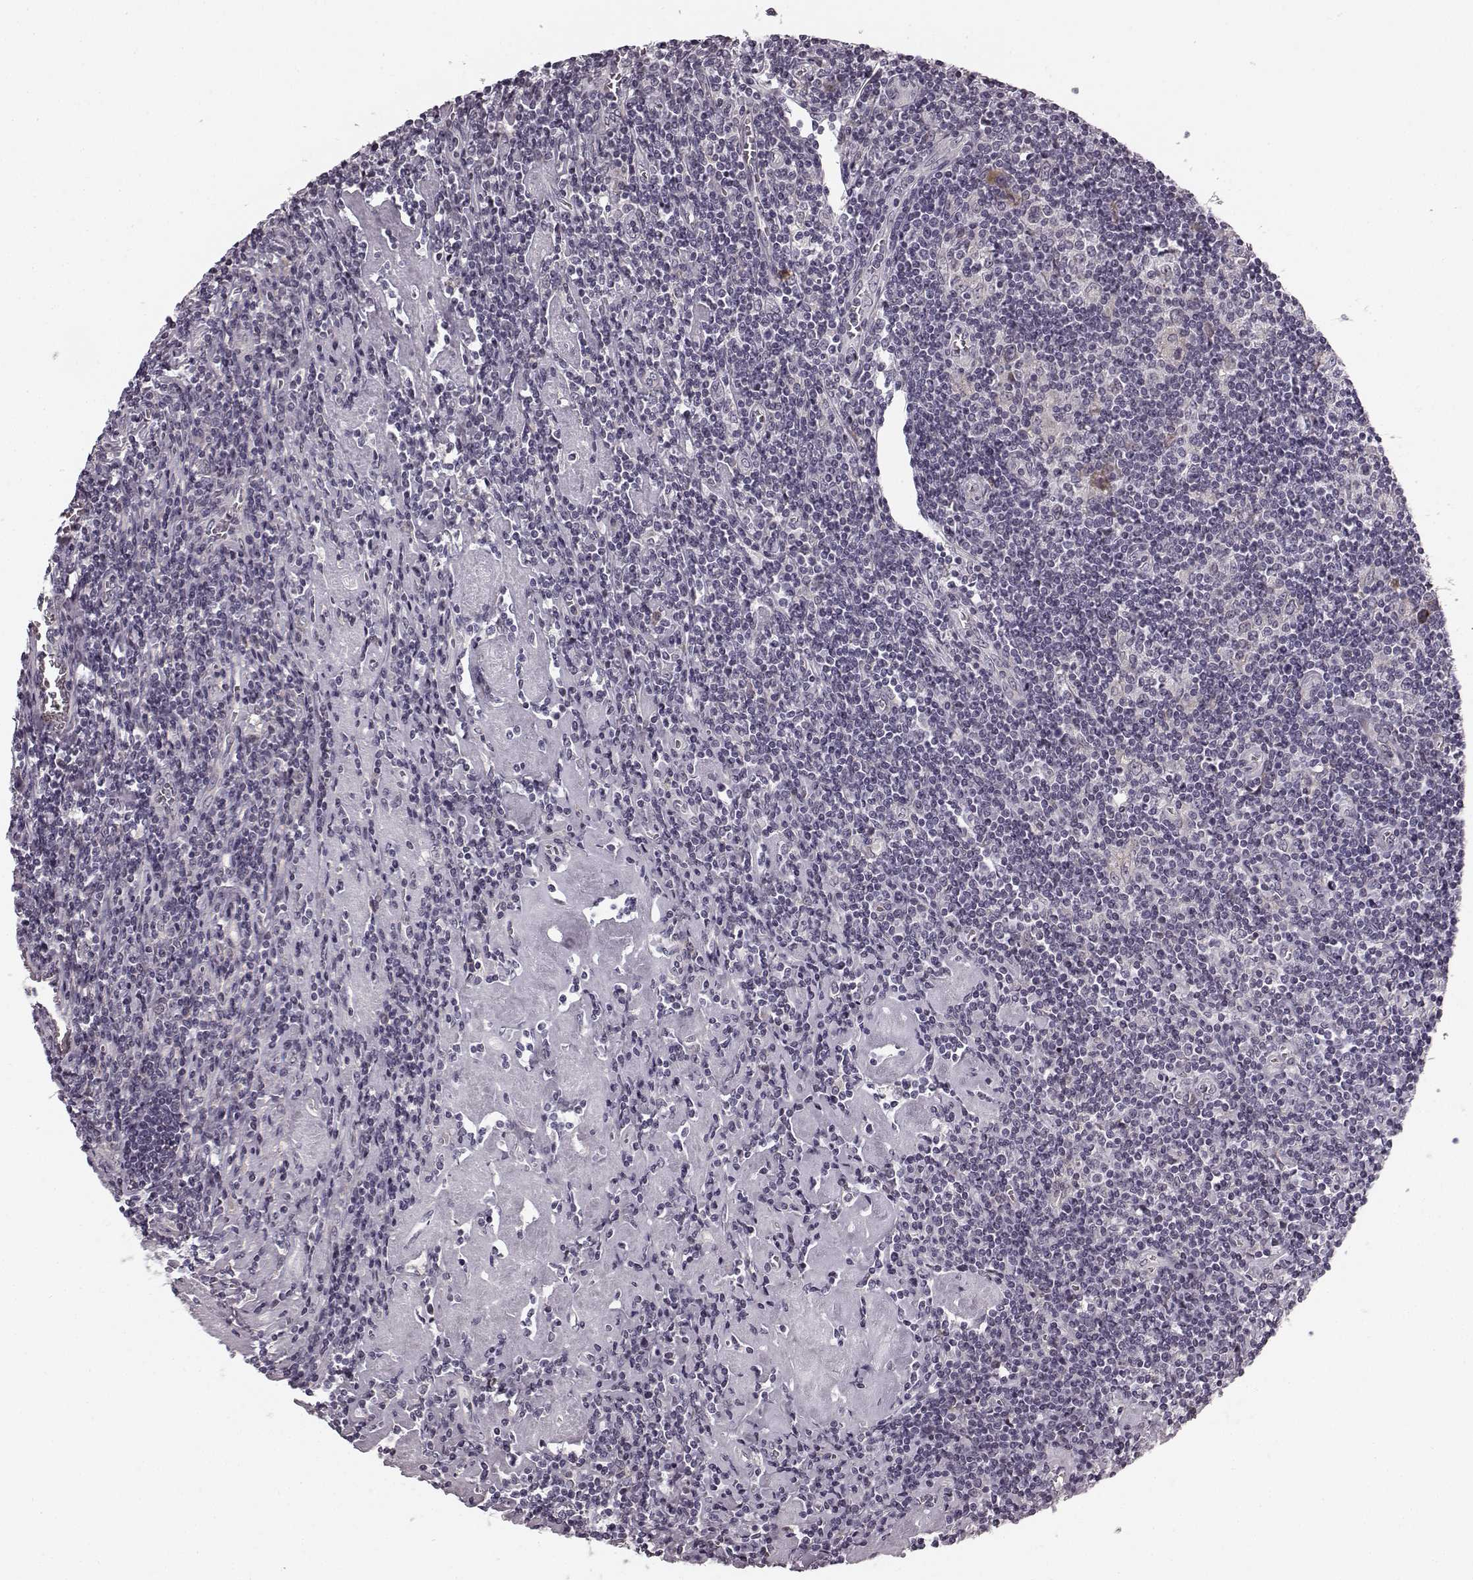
{"staining": {"intensity": "negative", "quantity": "none", "location": "none"}, "tissue": "lymphoma", "cell_type": "Tumor cells", "image_type": "cancer", "snomed": [{"axis": "morphology", "description": "Hodgkin's disease, NOS"}, {"axis": "topography", "description": "Lymph node"}], "caption": "Histopathology image shows no significant protein positivity in tumor cells of lymphoma.", "gene": "FAM234B", "patient": {"sex": "male", "age": 40}}